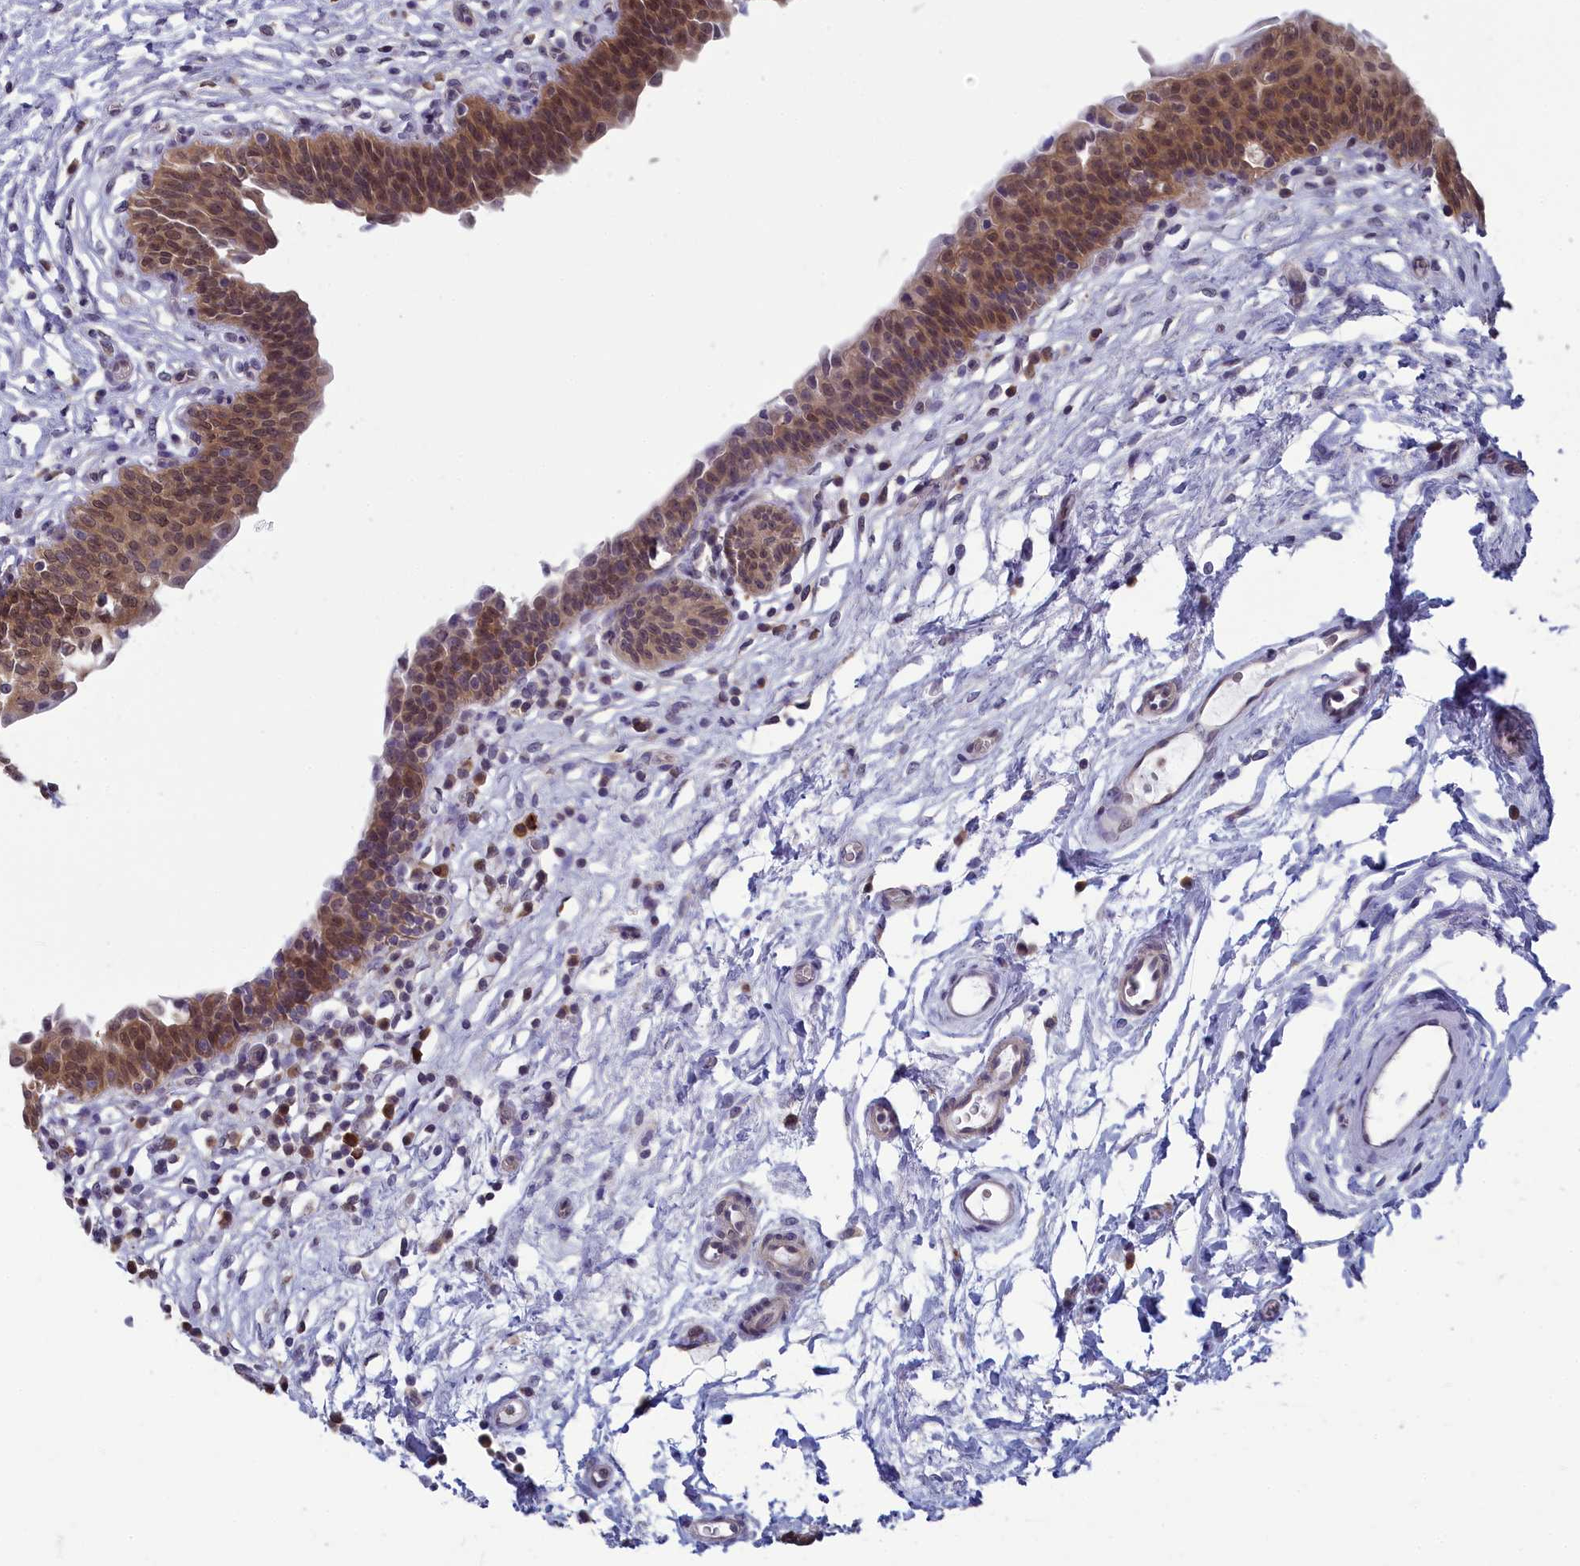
{"staining": {"intensity": "moderate", "quantity": ">75%", "location": "cytoplasmic/membranous,nuclear"}, "tissue": "urinary bladder", "cell_type": "Urothelial cells", "image_type": "normal", "snomed": [{"axis": "morphology", "description": "Normal tissue, NOS"}, {"axis": "topography", "description": "Urinary bladder"}], "caption": "Urothelial cells demonstrate medium levels of moderate cytoplasmic/membranous,nuclear positivity in approximately >75% of cells in benign urinary bladder.", "gene": "MRI1", "patient": {"sex": "male", "age": 83}}